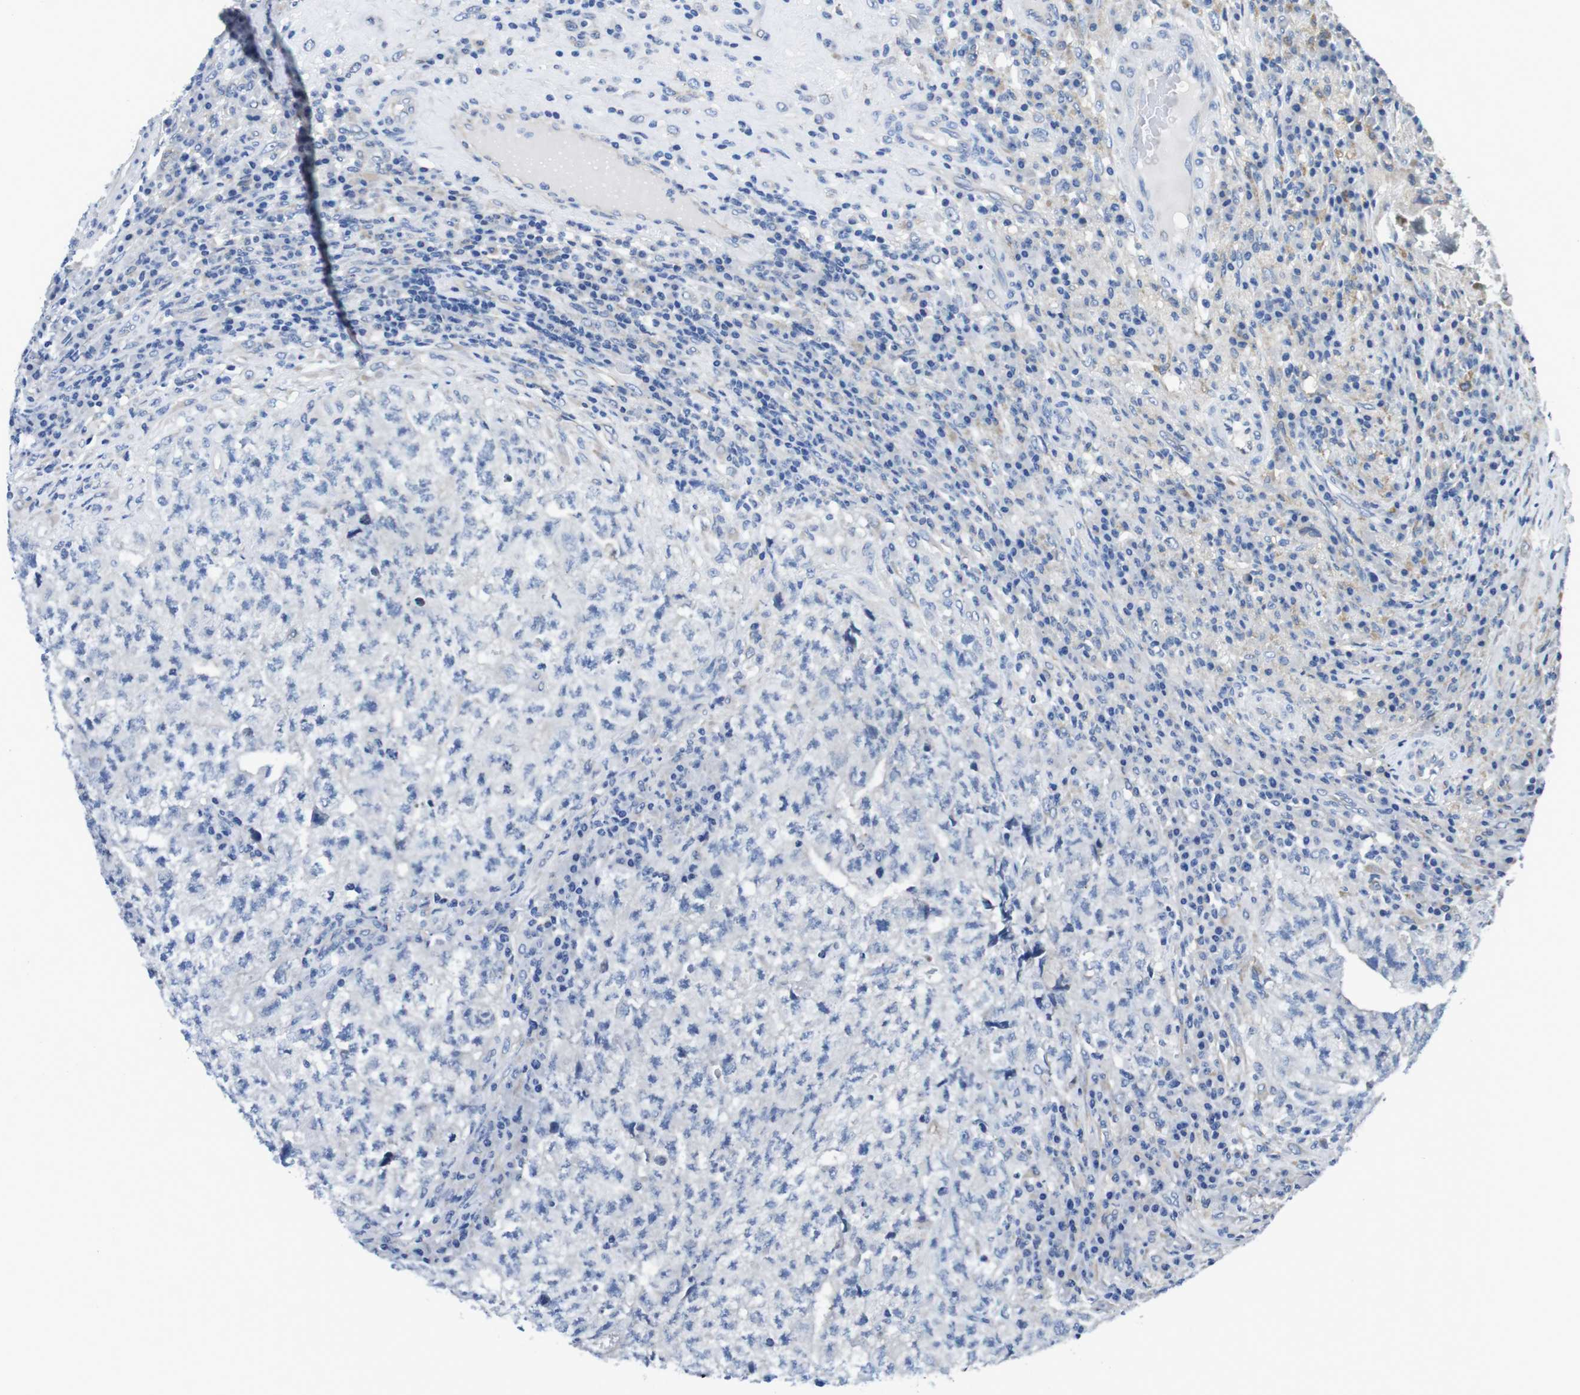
{"staining": {"intensity": "negative", "quantity": "none", "location": "none"}, "tissue": "testis cancer", "cell_type": "Tumor cells", "image_type": "cancer", "snomed": [{"axis": "morphology", "description": "Necrosis, NOS"}, {"axis": "morphology", "description": "Carcinoma, Embryonal, NOS"}, {"axis": "topography", "description": "Testis"}], "caption": "An image of human embryonal carcinoma (testis) is negative for staining in tumor cells.", "gene": "CDH8", "patient": {"sex": "male", "age": 19}}